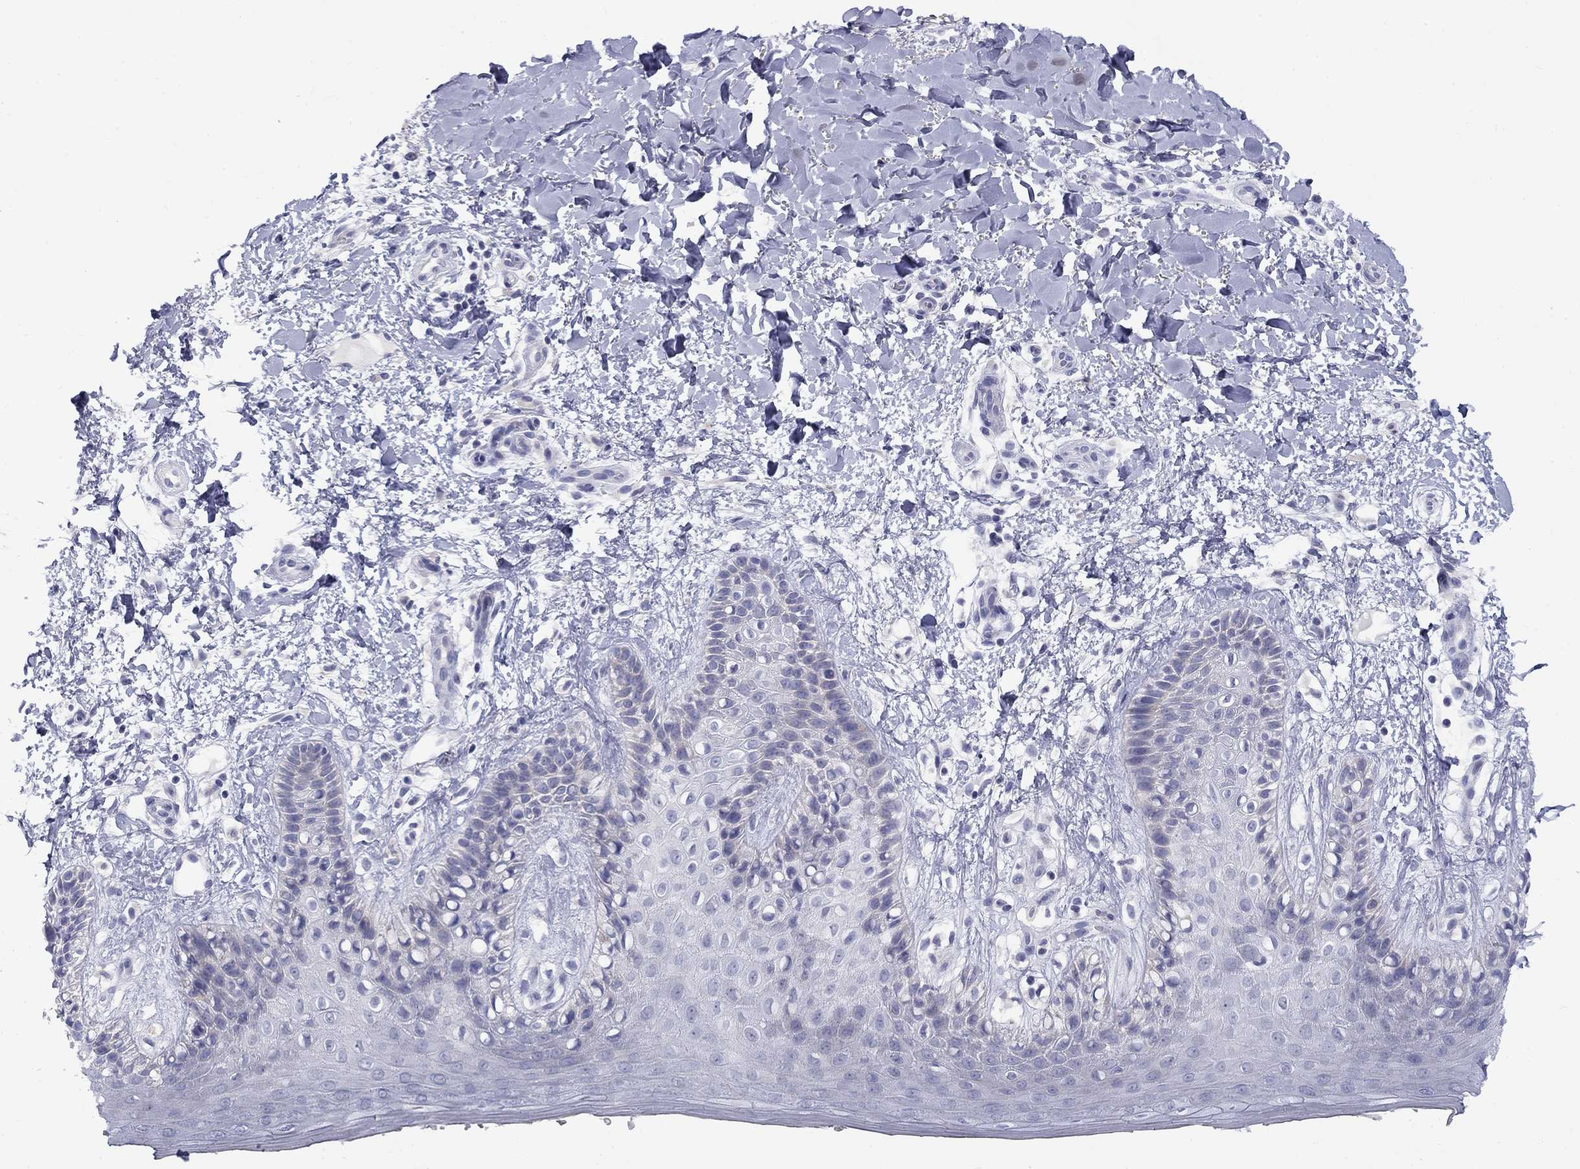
{"staining": {"intensity": "negative", "quantity": "none", "location": "none"}, "tissue": "skin", "cell_type": "Epidermal cells", "image_type": "normal", "snomed": [{"axis": "morphology", "description": "Normal tissue, NOS"}, {"axis": "topography", "description": "Anal"}], "caption": "A high-resolution micrograph shows IHC staining of benign skin, which displays no significant expression in epidermal cells. Brightfield microscopy of immunohistochemistry stained with DAB (3,3'-diaminobenzidine) (brown) and hematoxylin (blue), captured at high magnification.", "gene": "CACNA1A", "patient": {"sex": "male", "age": 36}}